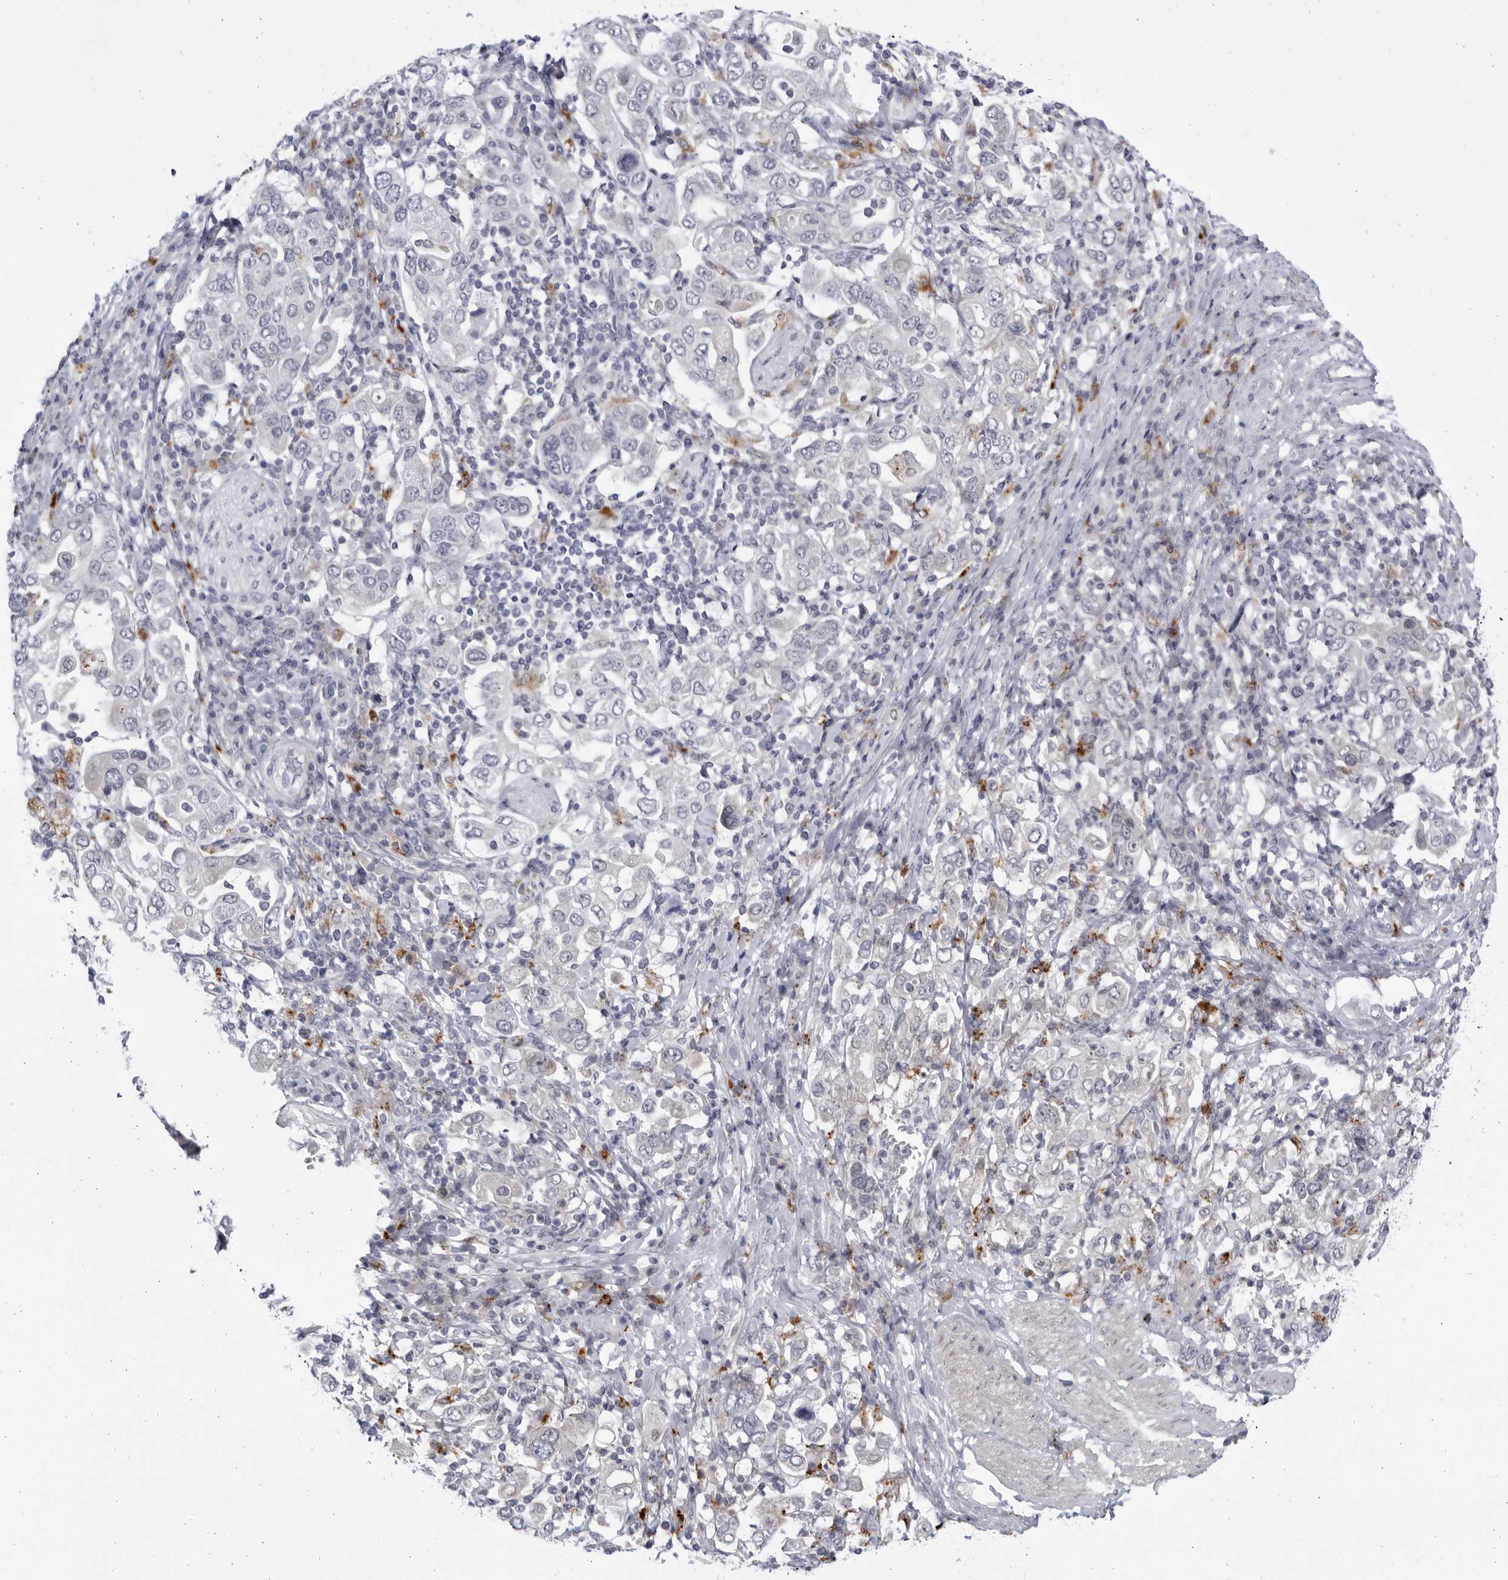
{"staining": {"intensity": "negative", "quantity": "none", "location": "none"}, "tissue": "stomach cancer", "cell_type": "Tumor cells", "image_type": "cancer", "snomed": [{"axis": "morphology", "description": "Adenocarcinoma, NOS"}, {"axis": "topography", "description": "Stomach, upper"}], "caption": "High power microscopy histopathology image of an IHC micrograph of stomach cancer (adenocarcinoma), revealing no significant staining in tumor cells. (Stains: DAB (3,3'-diaminobenzidine) immunohistochemistry (IHC) with hematoxylin counter stain, Microscopy: brightfield microscopy at high magnification).", "gene": "CCDC181", "patient": {"sex": "male", "age": 62}}